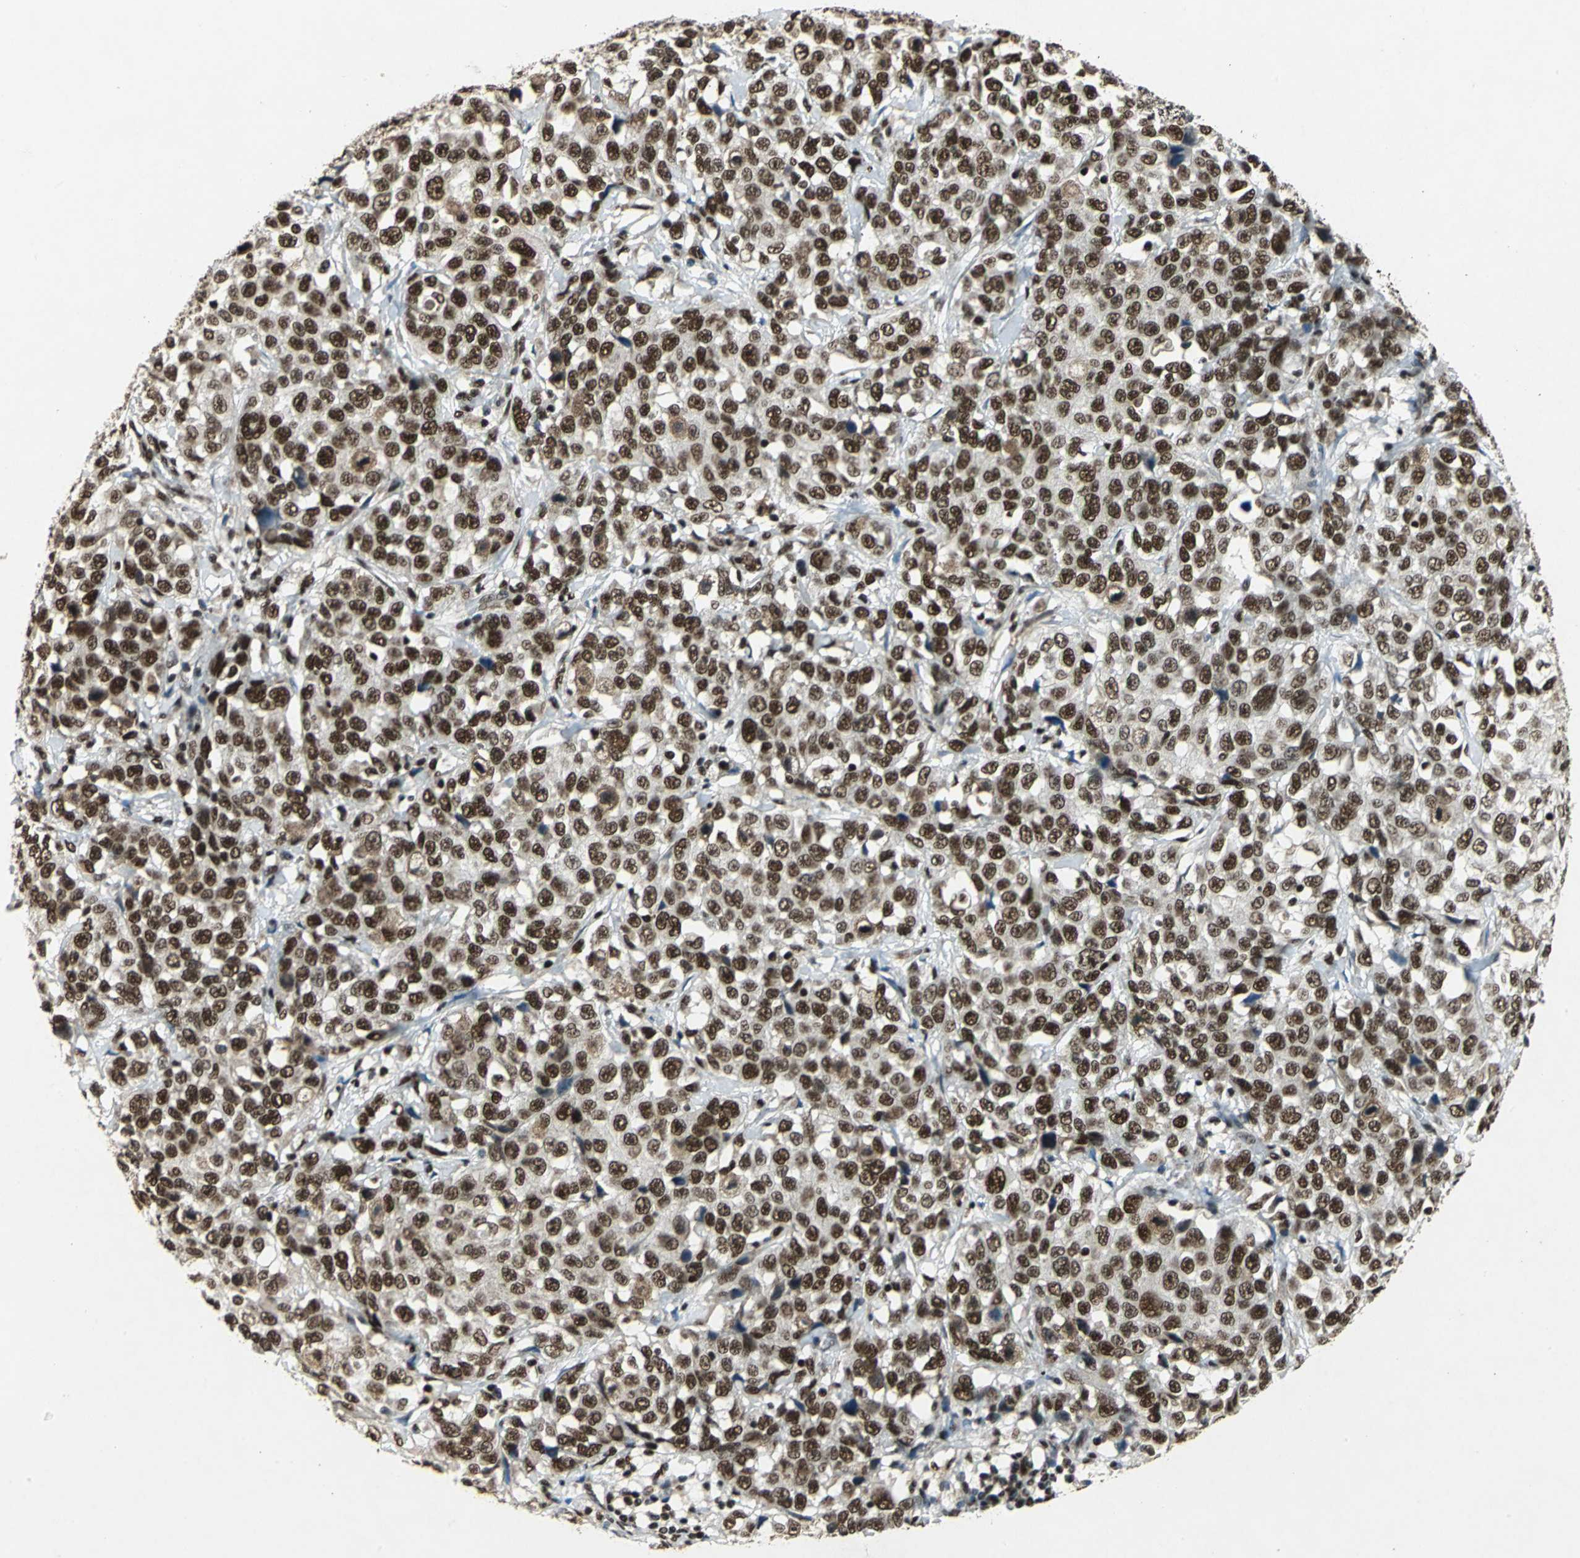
{"staining": {"intensity": "strong", "quantity": ">75%", "location": "nuclear"}, "tissue": "stomach cancer", "cell_type": "Tumor cells", "image_type": "cancer", "snomed": [{"axis": "morphology", "description": "Normal tissue, NOS"}, {"axis": "morphology", "description": "Adenocarcinoma, NOS"}, {"axis": "topography", "description": "Stomach"}], "caption": "Stomach cancer (adenocarcinoma) was stained to show a protein in brown. There is high levels of strong nuclear expression in approximately >75% of tumor cells. The protein is shown in brown color, while the nuclei are stained blue.", "gene": "MTA2", "patient": {"sex": "male", "age": 48}}